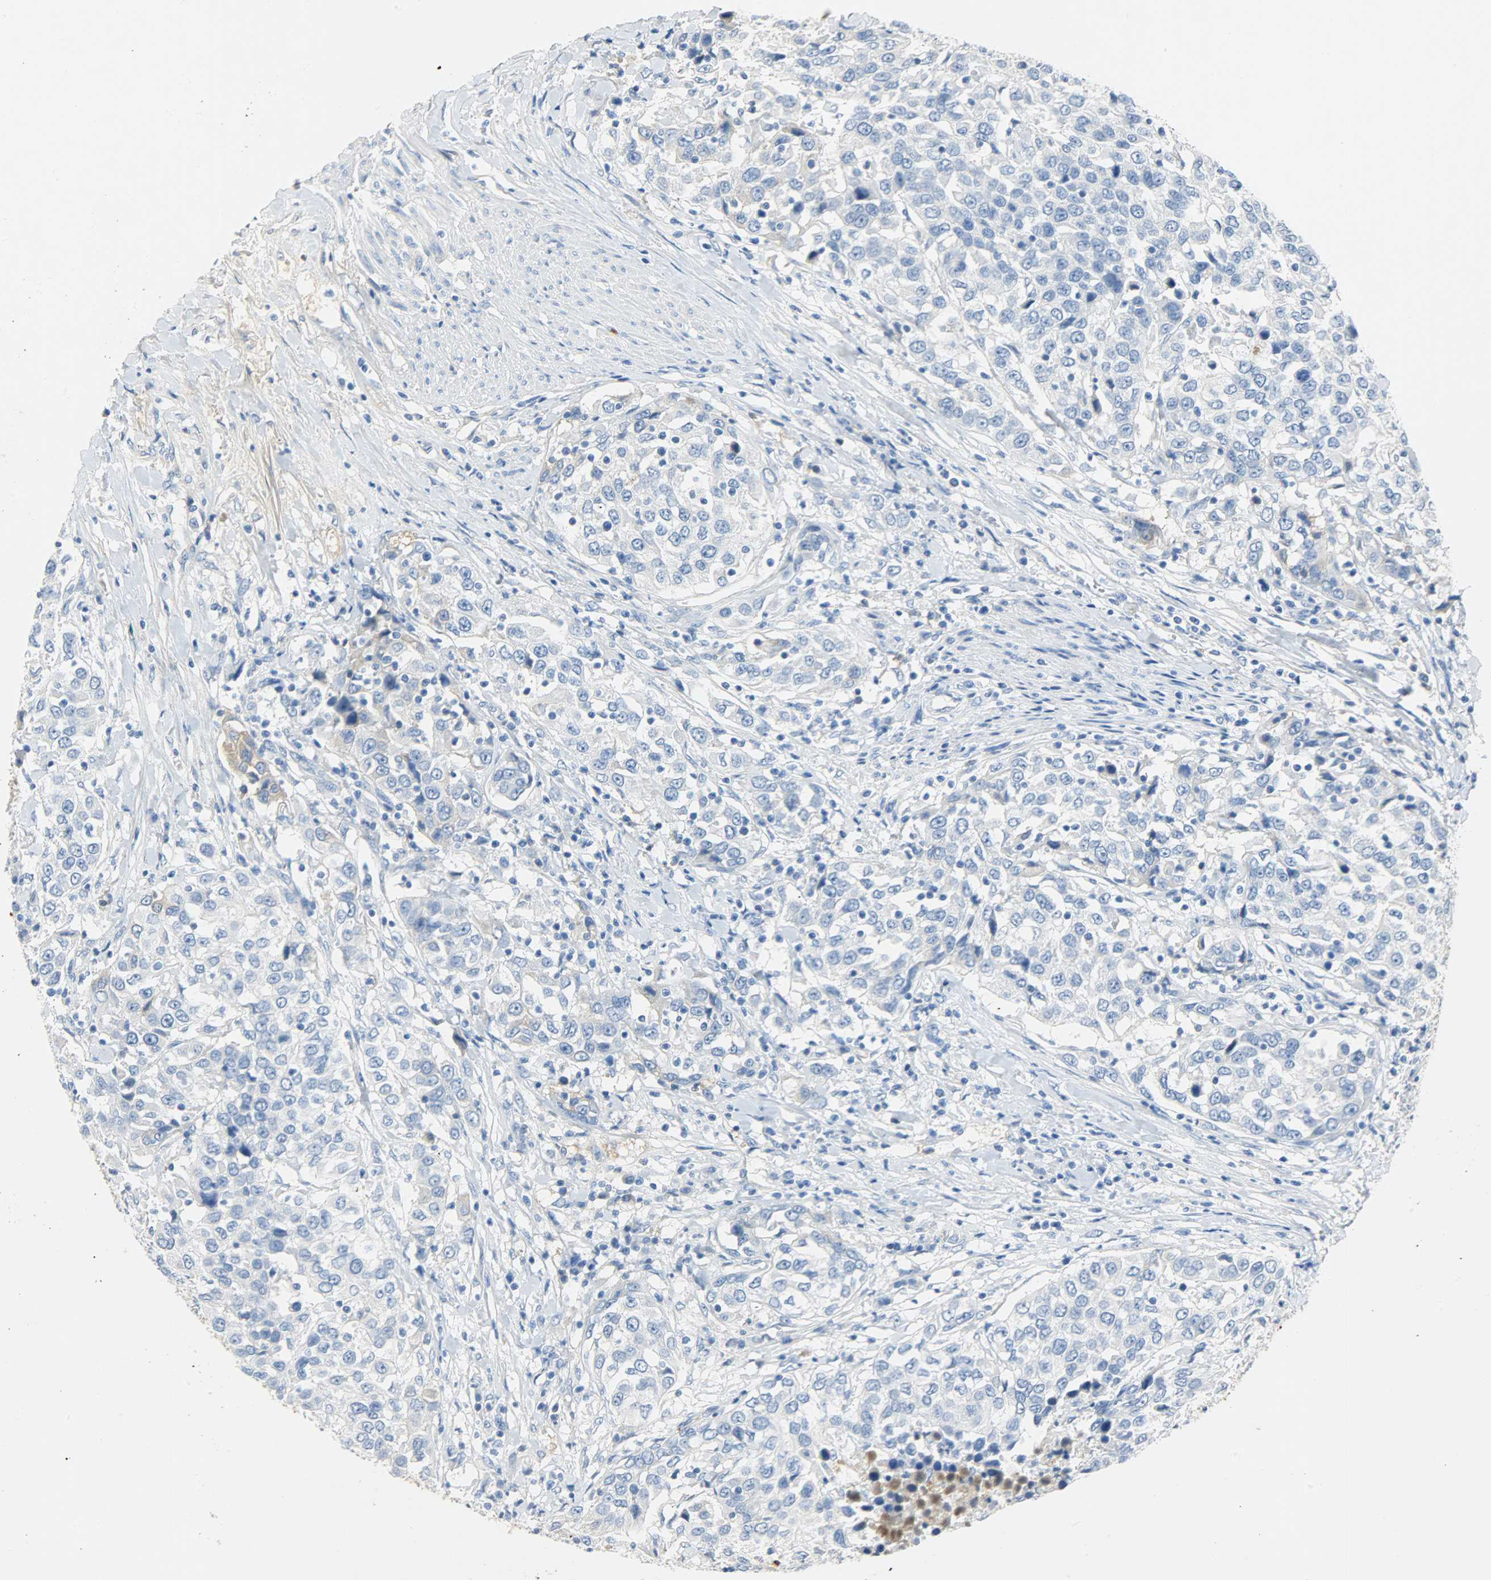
{"staining": {"intensity": "negative", "quantity": "none", "location": "none"}, "tissue": "urothelial cancer", "cell_type": "Tumor cells", "image_type": "cancer", "snomed": [{"axis": "morphology", "description": "Urothelial carcinoma, High grade"}, {"axis": "topography", "description": "Urinary bladder"}], "caption": "Immunohistochemistry of human urothelial cancer exhibits no expression in tumor cells. (DAB (3,3'-diaminobenzidine) IHC, high magnification).", "gene": "CRP", "patient": {"sex": "female", "age": 80}}